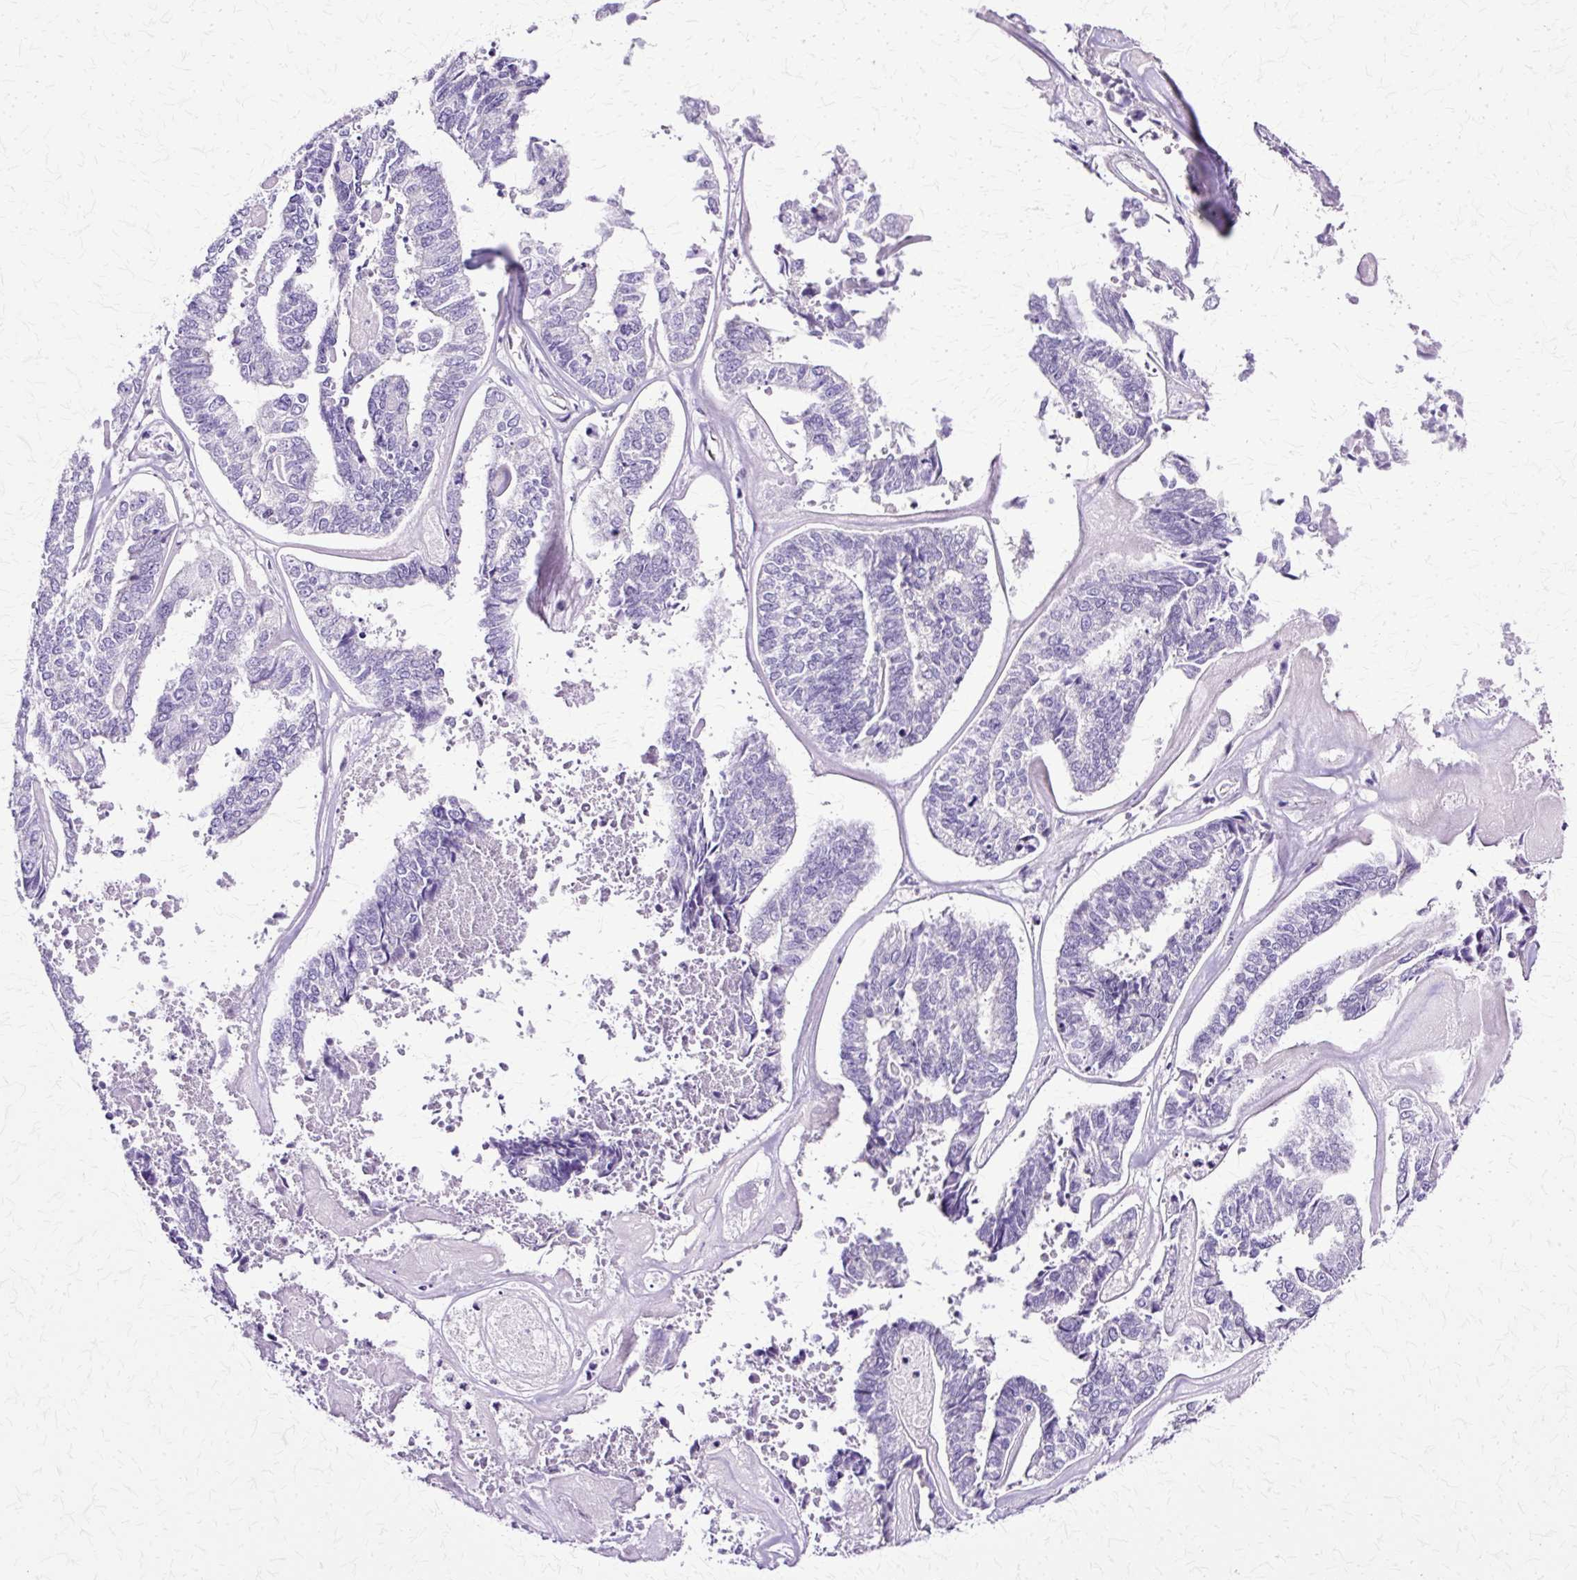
{"staining": {"intensity": "negative", "quantity": "none", "location": "none"}, "tissue": "endometrial cancer", "cell_type": "Tumor cells", "image_type": "cancer", "snomed": [{"axis": "morphology", "description": "Adenocarcinoma, NOS"}, {"axis": "topography", "description": "Endometrium"}], "caption": "Immunohistochemistry photomicrograph of neoplastic tissue: adenocarcinoma (endometrial) stained with DAB exhibits no significant protein positivity in tumor cells. (DAB immunohistochemistry (IHC), high magnification).", "gene": "TBC1D3G", "patient": {"sex": "female", "age": 73}}